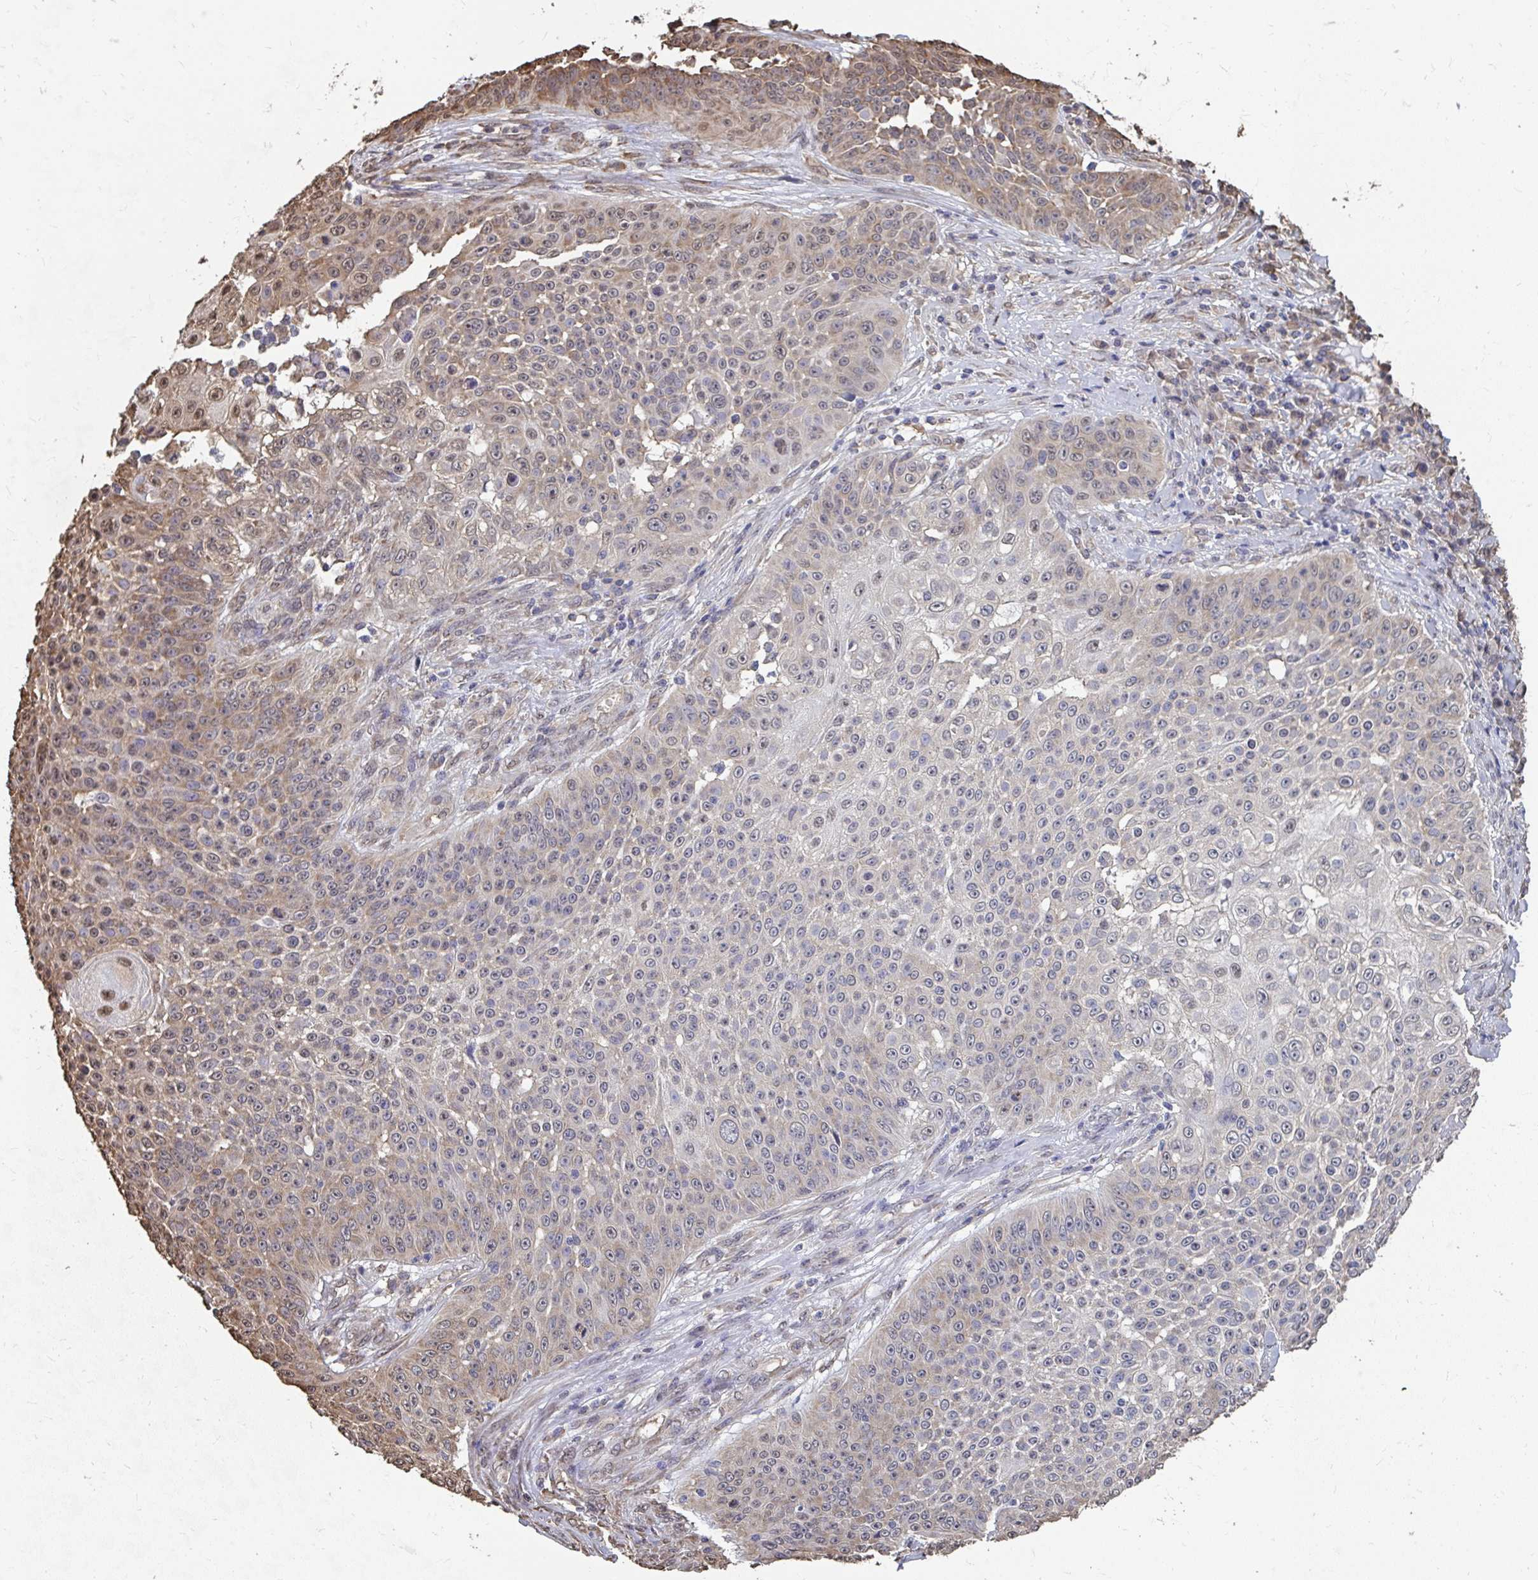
{"staining": {"intensity": "weak", "quantity": "25%-75%", "location": "cytoplasmic/membranous,nuclear"}, "tissue": "skin cancer", "cell_type": "Tumor cells", "image_type": "cancer", "snomed": [{"axis": "morphology", "description": "Squamous cell carcinoma, NOS"}, {"axis": "topography", "description": "Skin"}], "caption": "Immunohistochemistry (IHC) image of human skin cancer stained for a protein (brown), which shows low levels of weak cytoplasmic/membranous and nuclear staining in approximately 25%-75% of tumor cells.", "gene": "SYNCRIP", "patient": {"sex": "male", "age": 24}}